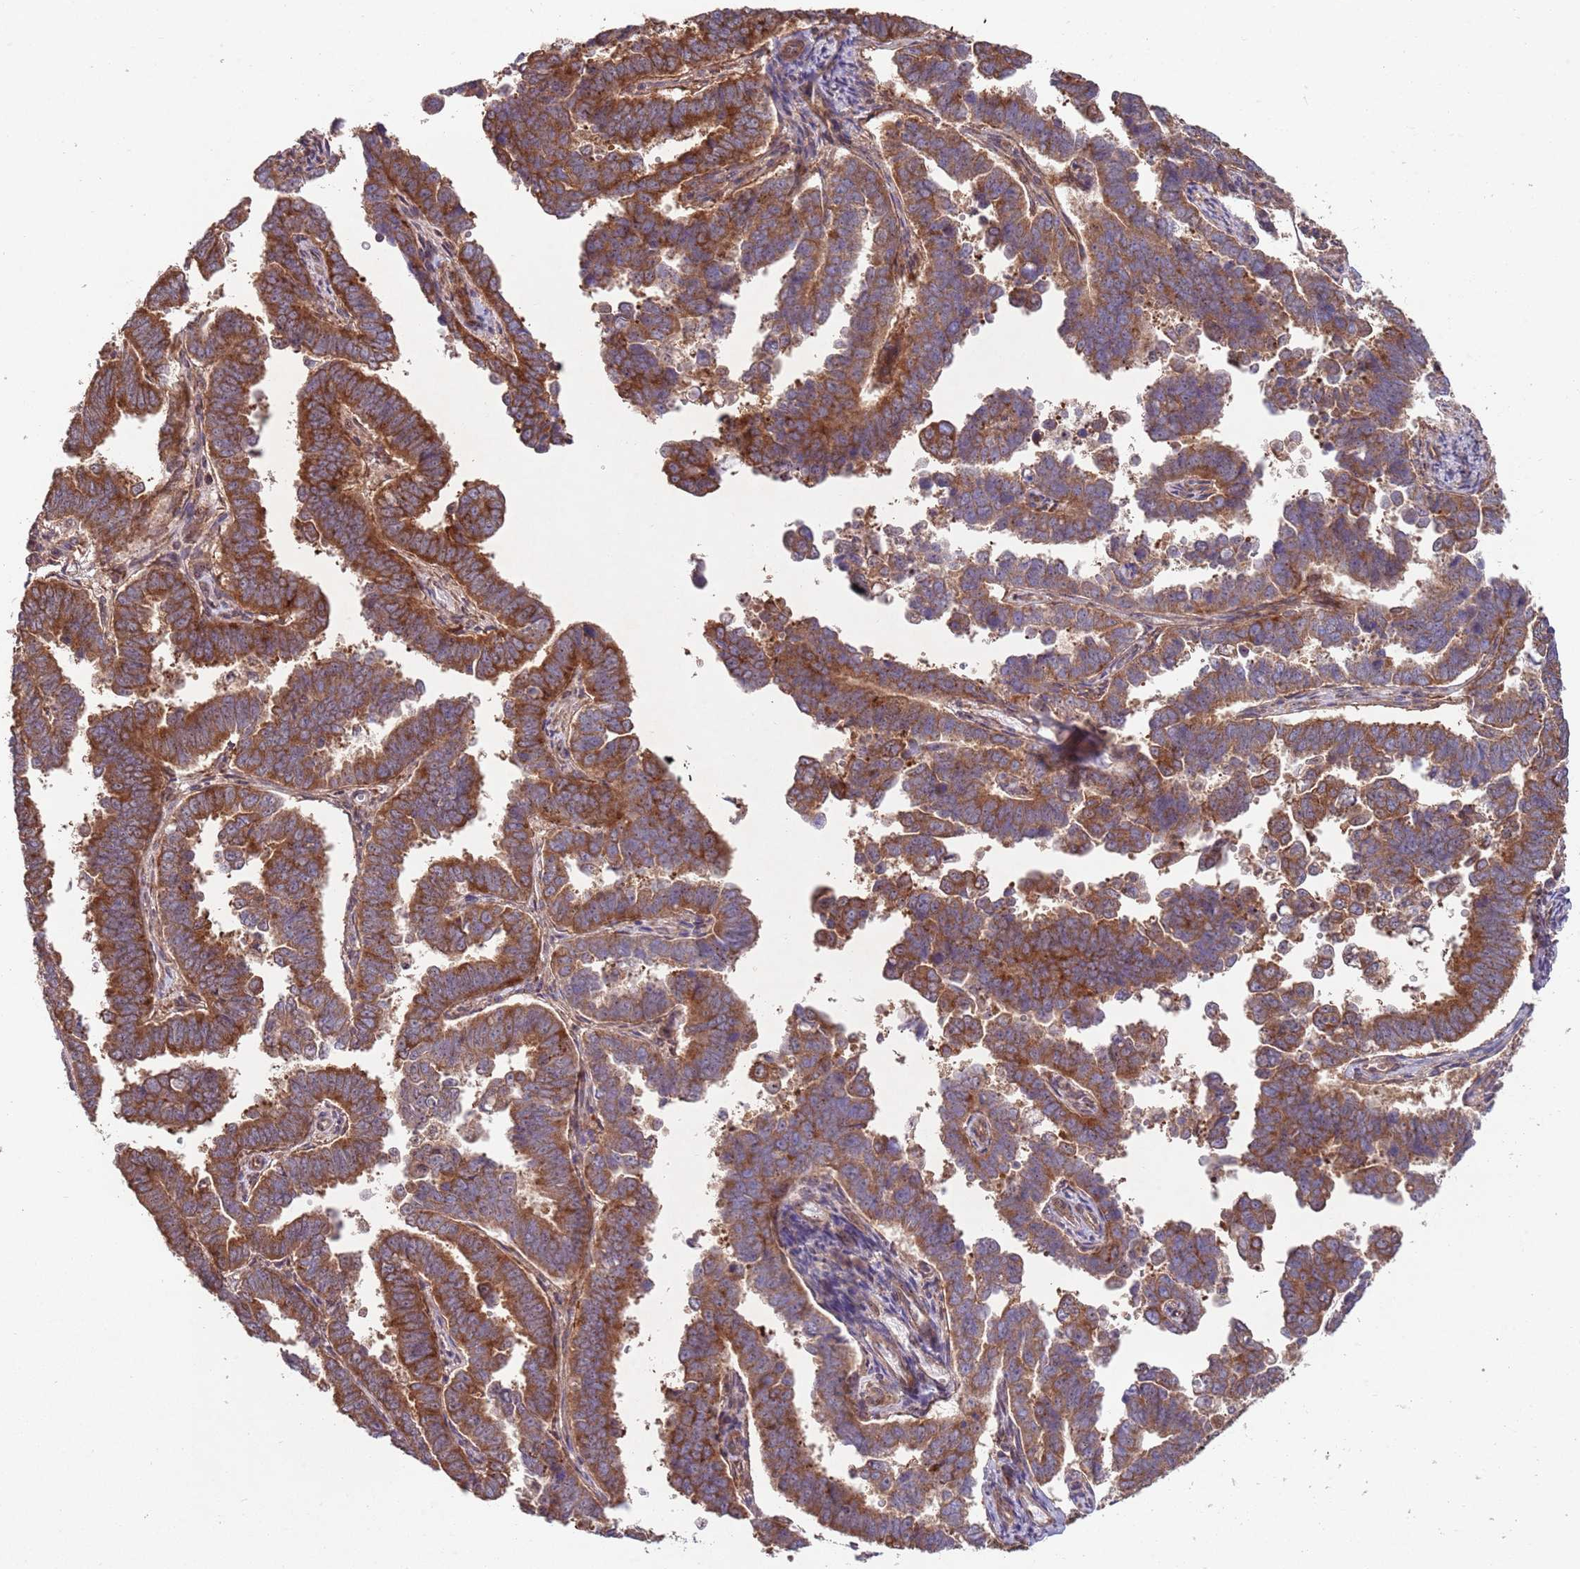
{"staining": {"intensity": "strong", "quantity": ">75%", "location": "cytoplasmic/membranous"}, "tissue": "endometrial cancer", "cell_type": "Tumor cells", "image_type": "cancer", "snomed": [{"axis": "morphology", "description": "Adenocarcinoma, NOS"}, {"axis": "topography", "description": "Endometrium"}], "caption": "This is a histology image of immunohistochemistry (IHC) staining of endometrial cancer (adenocarcinoma), which shows strong expression in the cytoplasmic/membranous of tumor cells.", "gene": "RNF19B", "patient": {"sex": "female", "age": 75}}